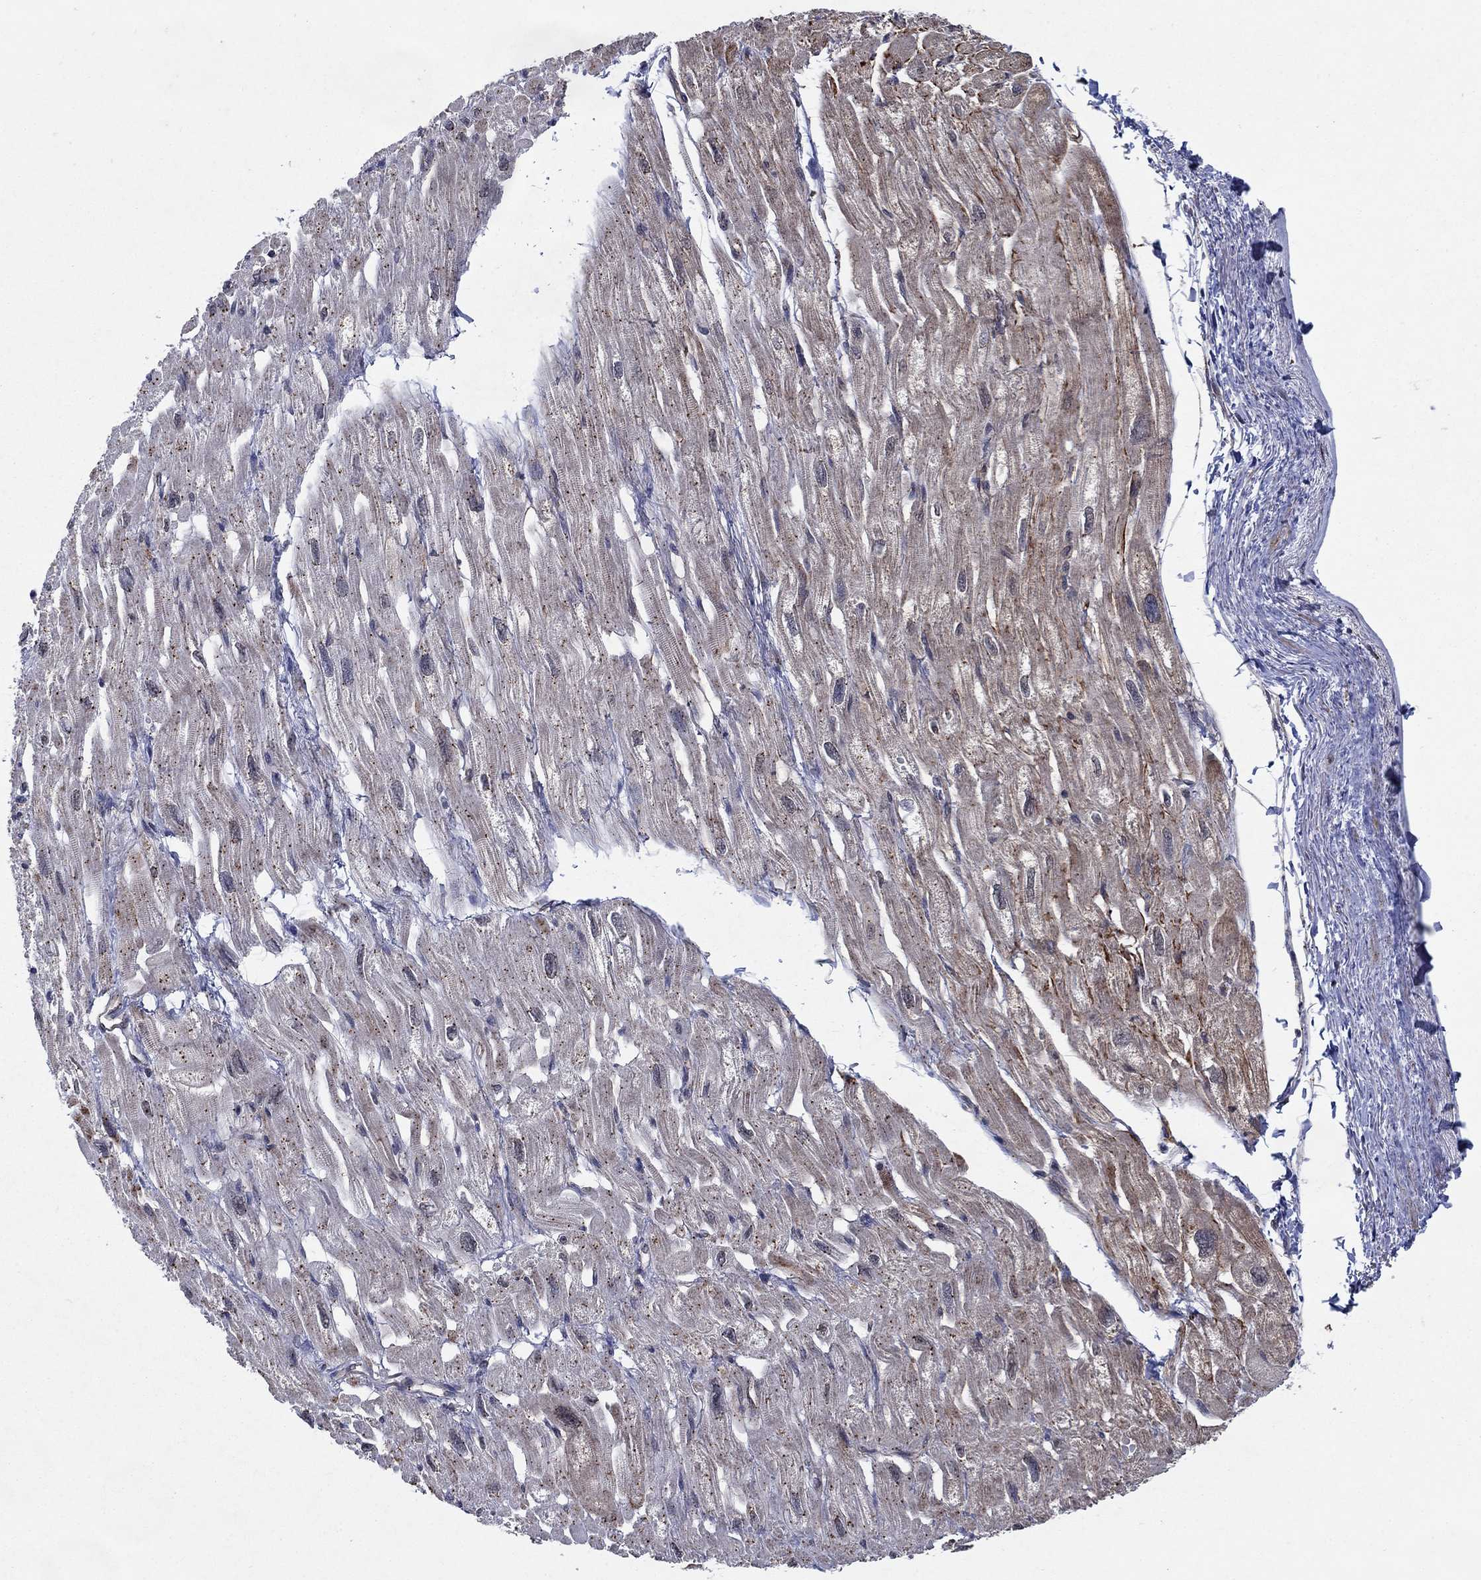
{"staining": {"intensity": "strong", "quantity": "<25%", "location": "cytoplasmic/membranous"}, "tissue": "heart muscle", "cell_type": "Cardiomyocytes", "image_type": "normal", "snomed": [{"axis": "morphology", "description": "Normal tissue, NOS"}, {"axis": "topography", "description": "Heart"}], "caption": "Normal heart muscle reveals strong cytoplasmic/membranous expression in about <25% of cardiomyocytes The staining was performed using DAB, with brown indicating positive protein expression. Nuclei are stained blue with hematoxylin..", "gene": "SH3RF1", "patient": {"sex": "male", "age": 66}}